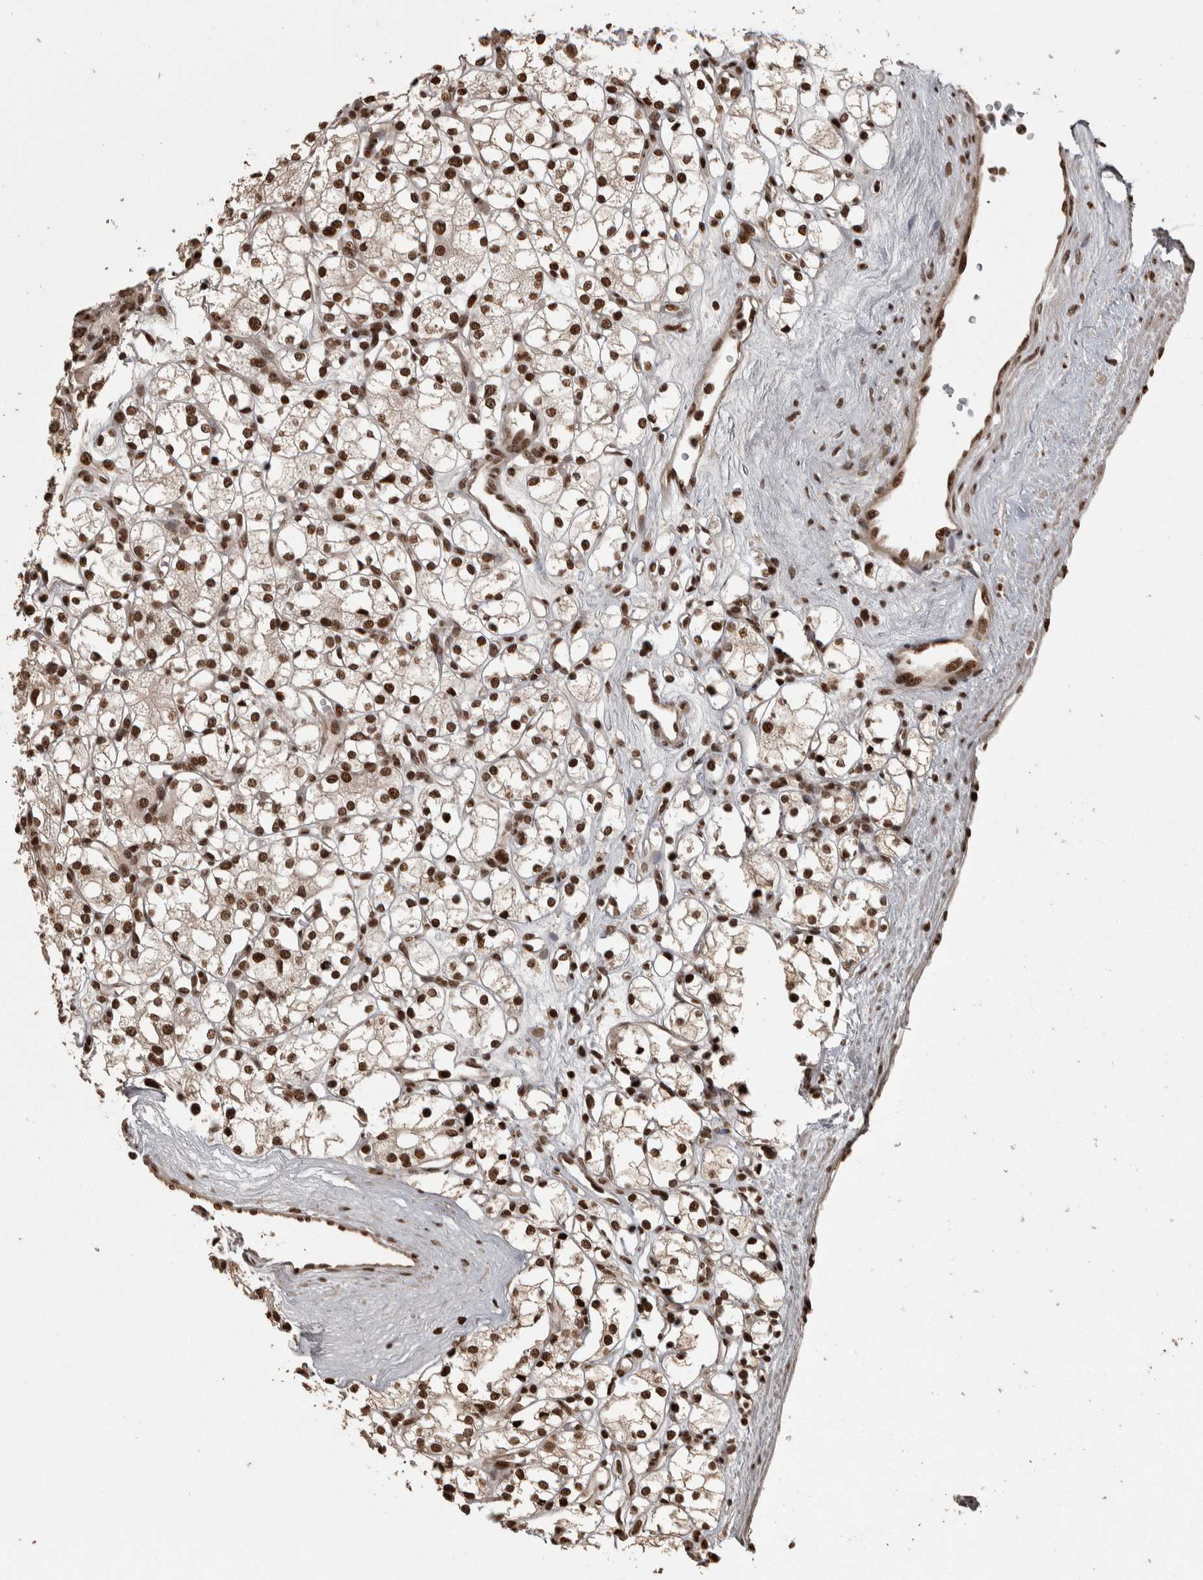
{"staining": {"intensity": "strong", "quantity": ">75%", "location": "nuclear"}, "tissue": "renal cancer", "cell_type": "Tumor cells", "image_type": "cancer", "snomed": [{"axis": "morphology", "description": "Adenocarcinoma, NOS"}, {"axis": "topography", "description": "Kidney"}], "caption": "Adenocarcinoma (renal) stained with DAB (3,3'-diaminobenzidine) immunohistochemistry demonstrates high levels of strong nuclear positivity in about >75% of tumor cells. (DAB IHC with brightfield microscopy, high magnification).", "gene": "ZFHX4", "patient": {"sex": "male", "age": 77}}